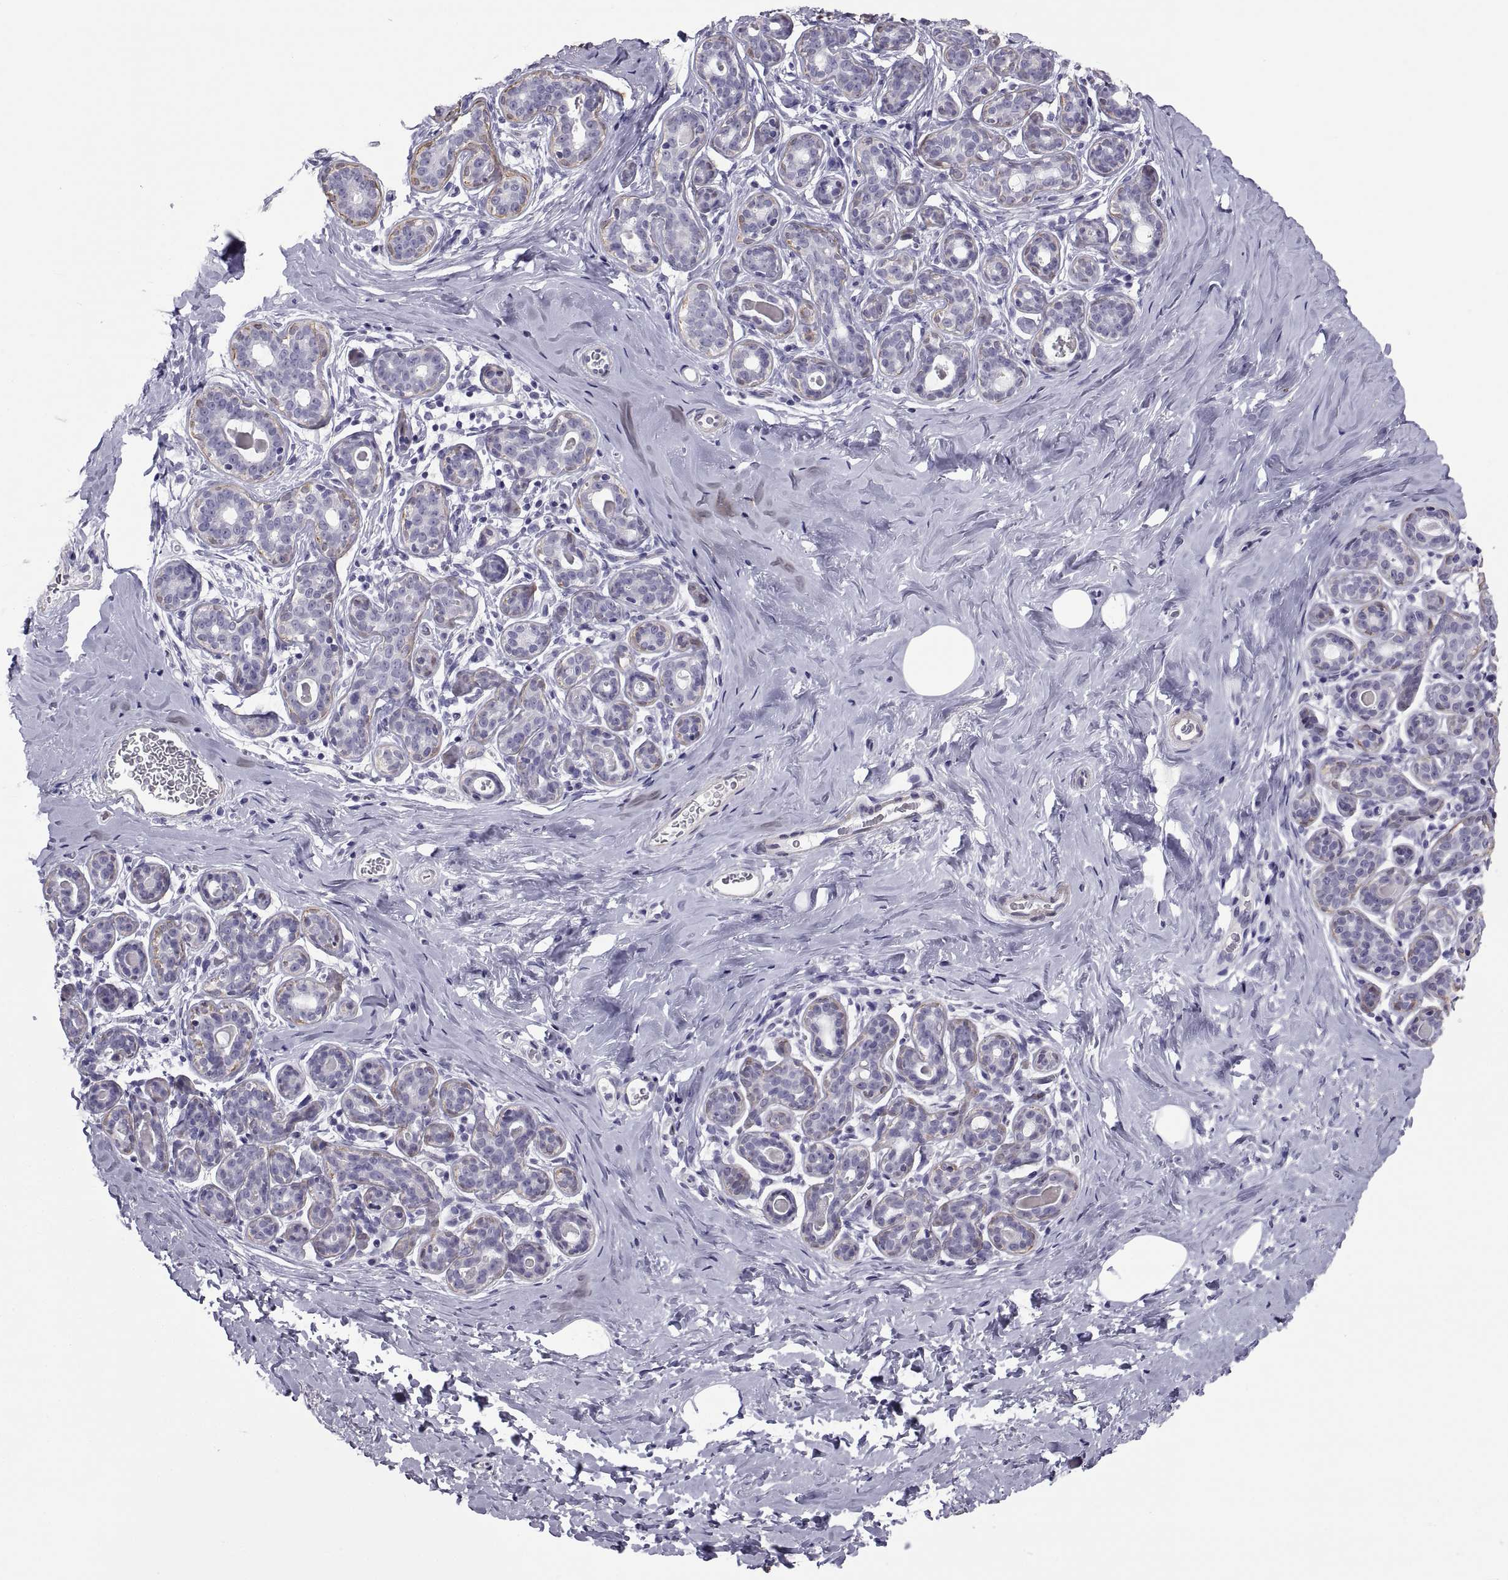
{"staining": {"intensity": "negative", "quantity": "none", "location": "none"}, "tissue": "breast", "cell_type": "Adipocytes", "image_type": "normal", "snomed": [{"axis": "morphology", "description": "Normal tissue, NOS"}, {"axis": "topography", "description": "Skin"}, {"axis": "topography", "description": "Breast"}], "caption": "This is a image of immunohistochemistry staining of unremarkable breast, which shows no positivity in adipocytes. (Brightfield microscopy of DAB IHC at high magnification).", "gene": "MAGEB1", "patient": {"sex": "female", "age": 43}}